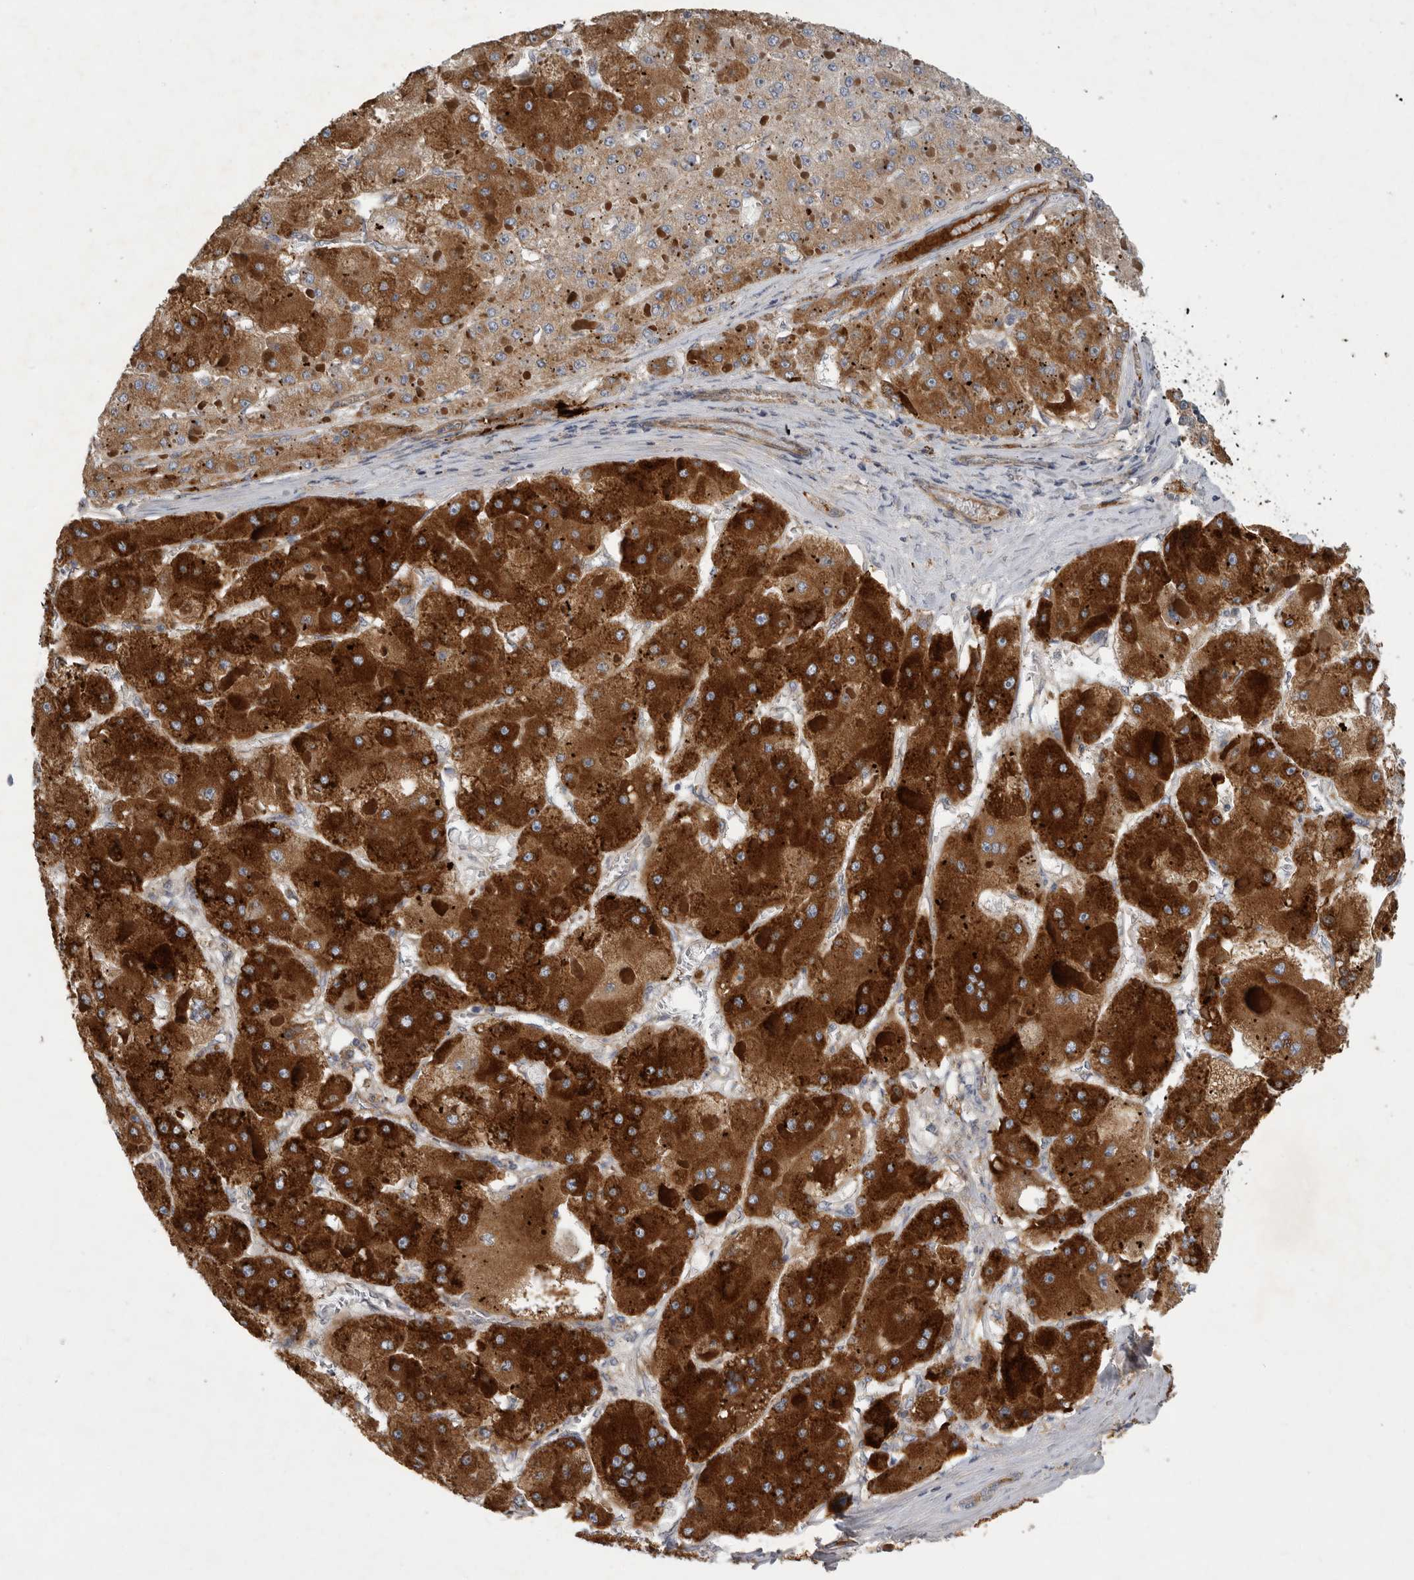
{"staining": {"intensity": "strong", "quantity": "25%-75%", "location": "cytoplasmic/membranous"}, "tissue": "liver cancer", "cell_type": "Tumor cells", "image_type": "cancer", "snomed": [{"axis": "morphology", "description": "Carcinoma, Hepatocellular, NOS"}, {"axis": "topography", "description": "Liver"}], "caption": "Liver hepatocellular carcinoma was stained to show a protein in brown. There is high levels of strong cytoplasmic/membranous expression in about 25%-75% of tumor cells.", "gene": "MLPH", "patient": {"sex": "female", "age": 73}}